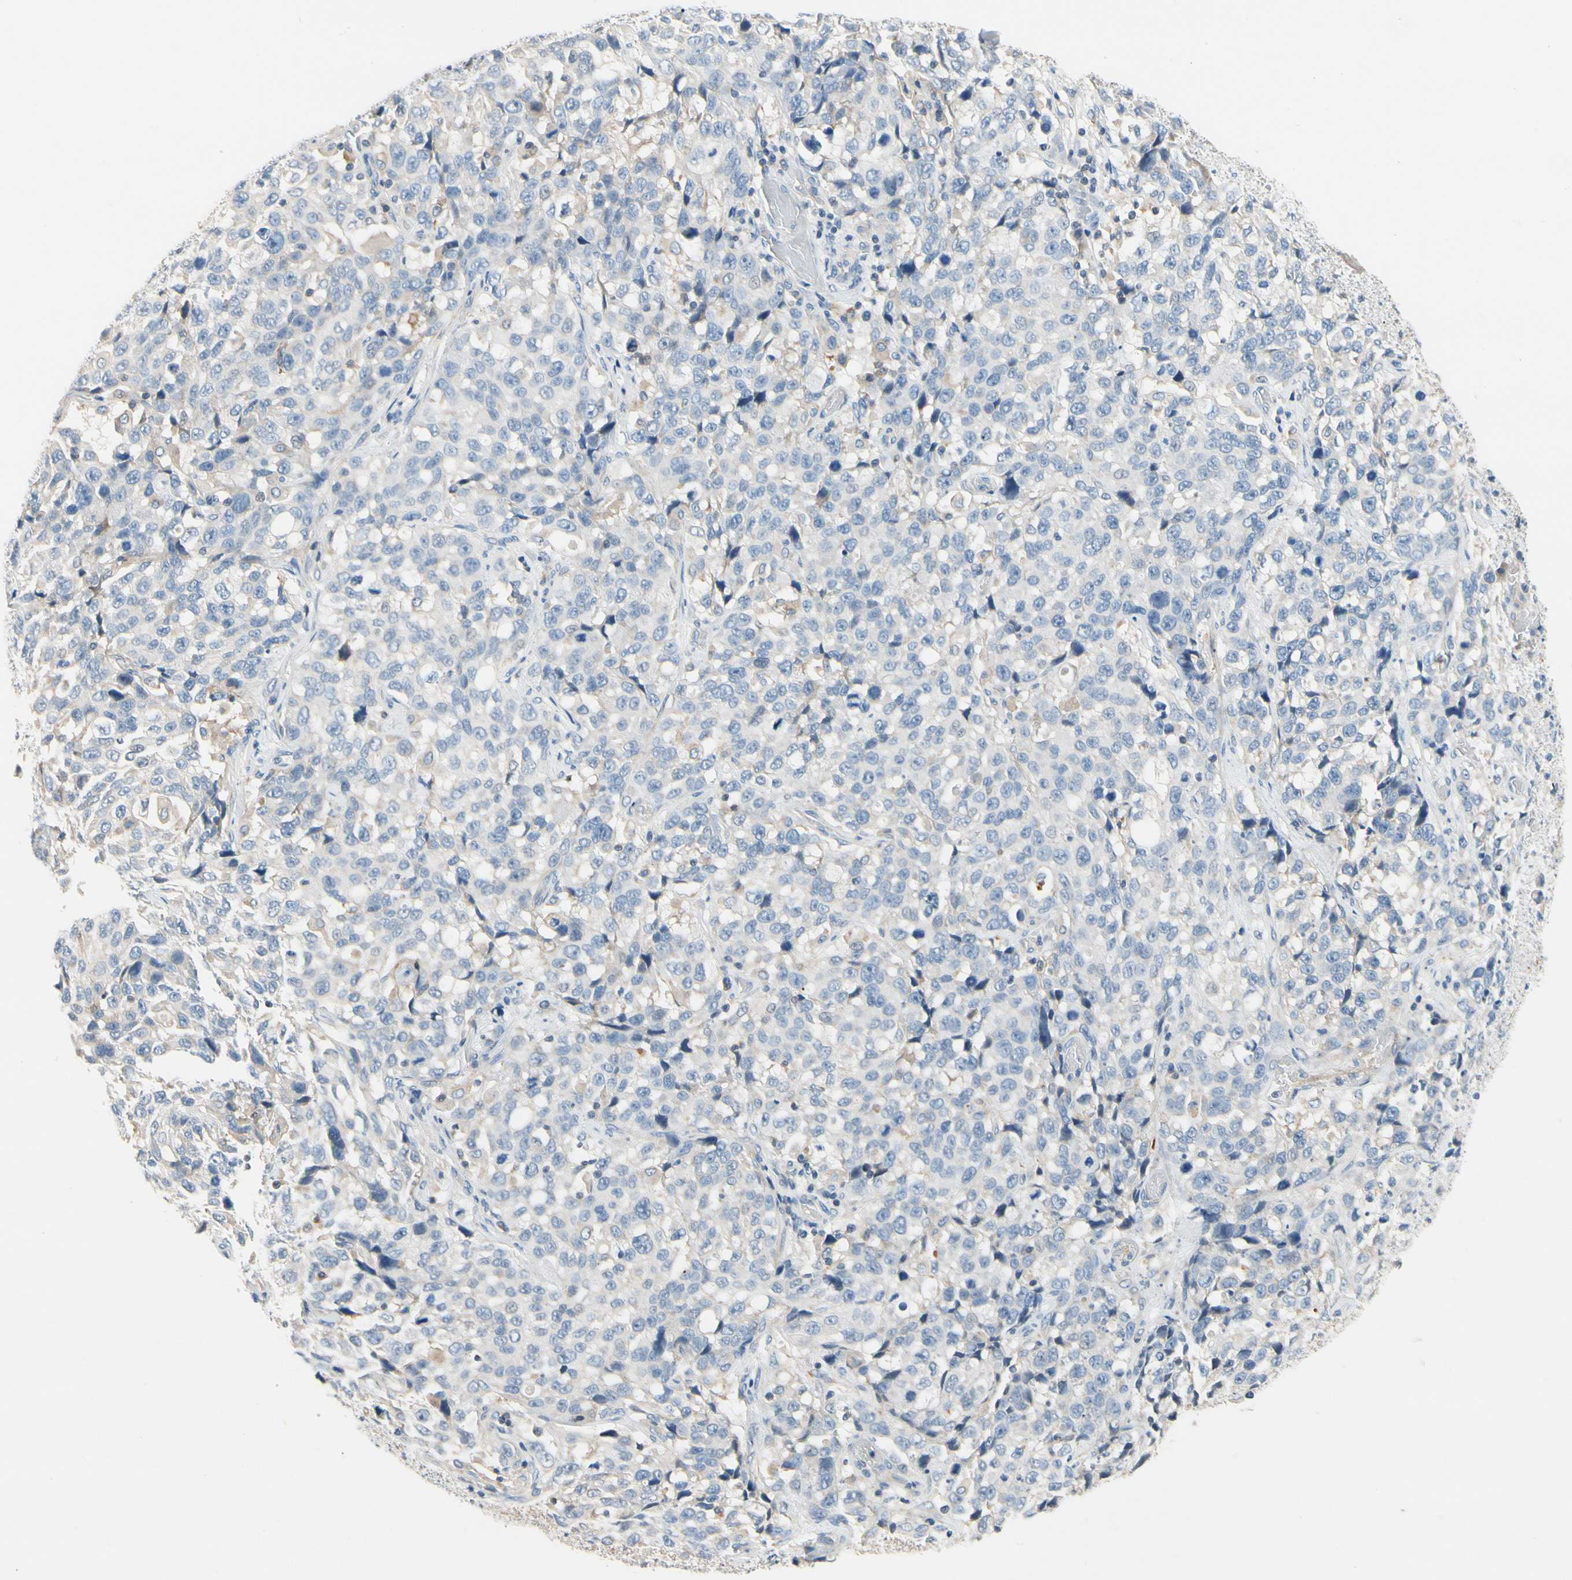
{"staining": {"intensity": "negative", "quantity": "none", "location": "none"}, "tissue": "stomach cancer", "cell_type": "Tumor cells", "image_type": "cancer", "snomed": [{"axis": "morphology", "description": "Normal tissue, NOS"}, {"axis": "morphology", "description": "Adenocarcinoma, NOS"}, {"axis": "topography", "description": "Stomach"}], "caption": "Tumor cells are negative for protein expression in human stomach cancer (adenocarcinoma).", "gene": "CCM2L", "patient": {"sex": "male", "age": 48}}